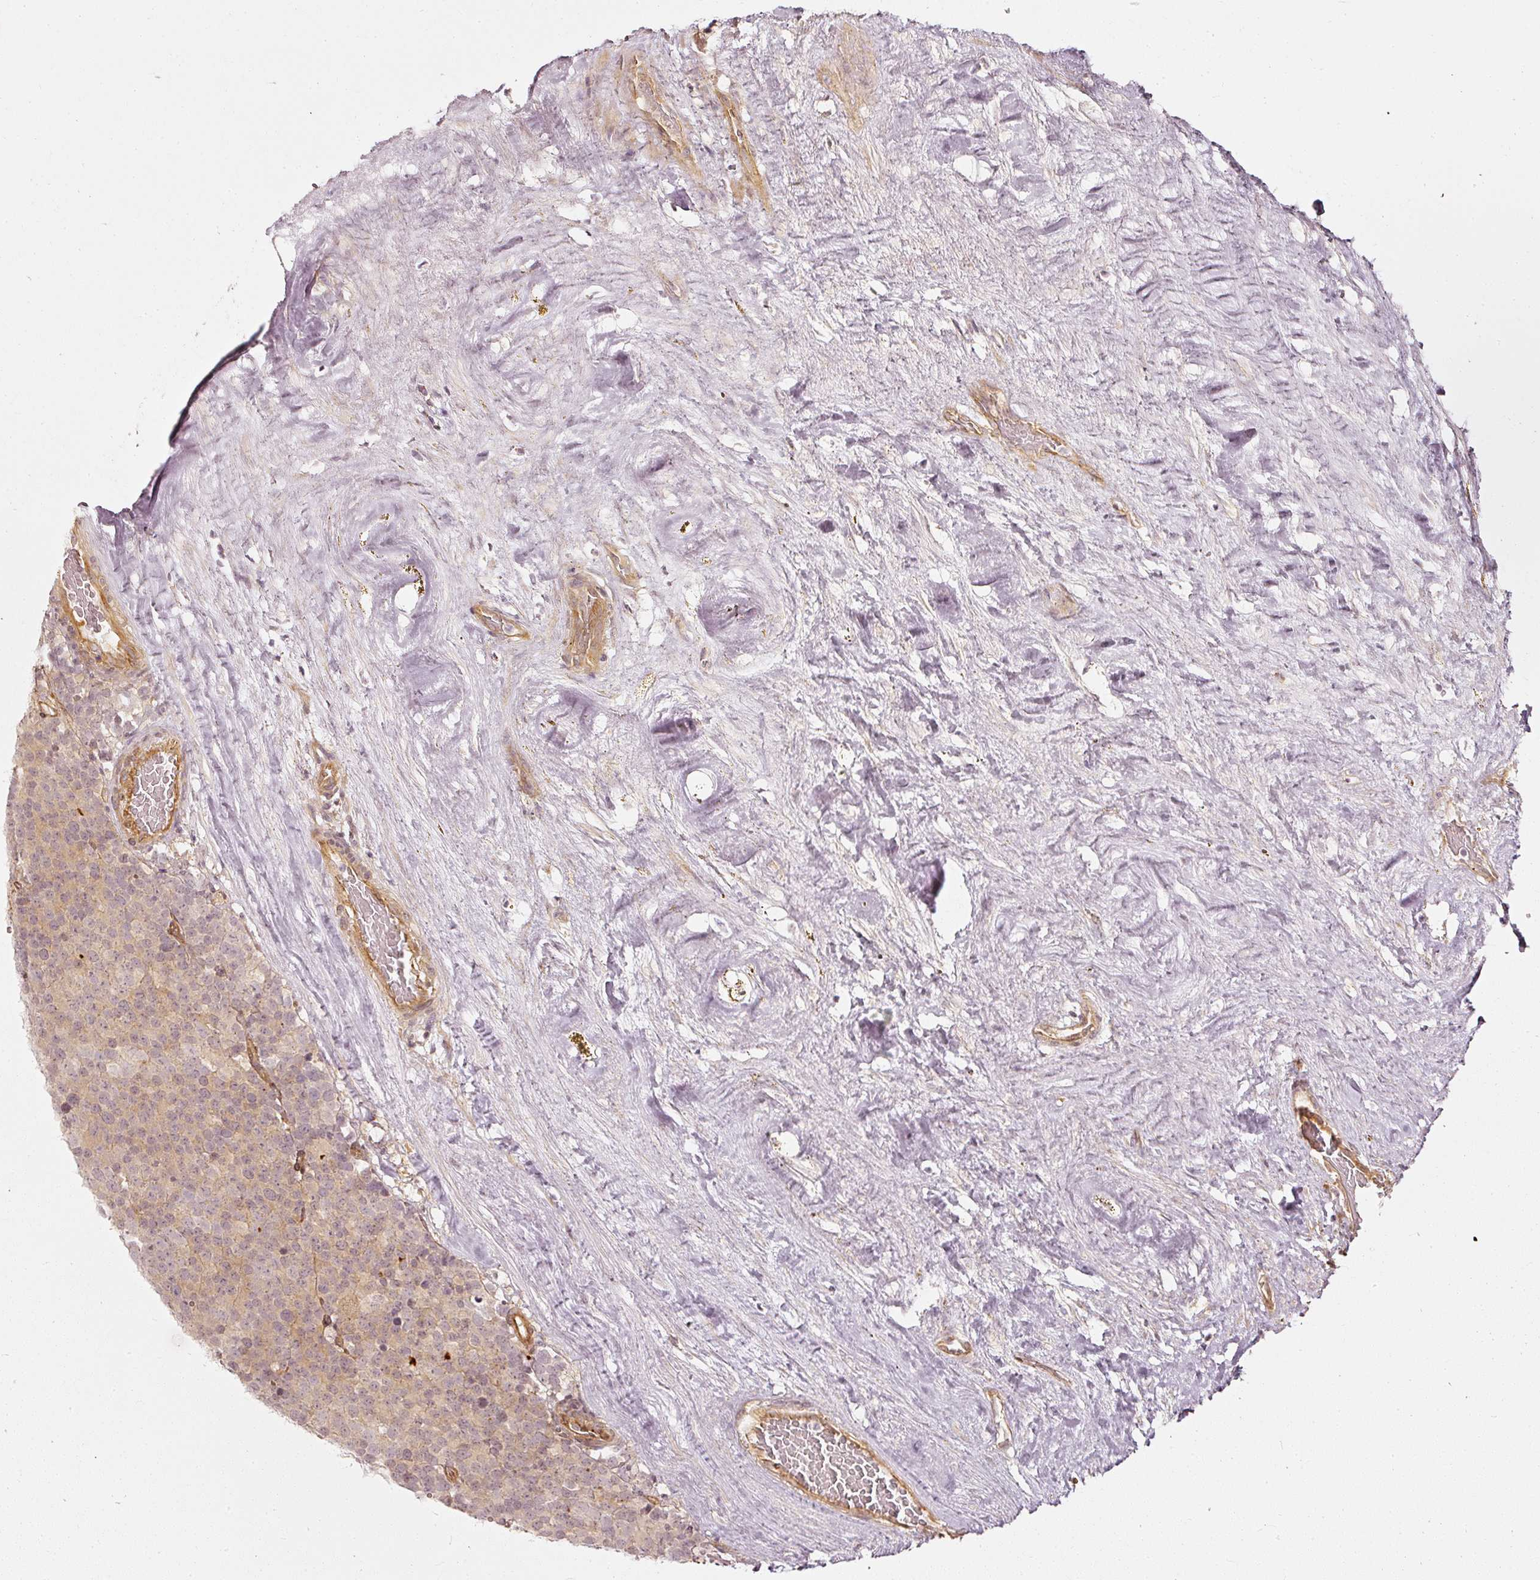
{"staining": {"intensity": "weak", "quantity": "25%-75%", "location": "cytoplasmic/membranous"}, "tissue": "testis cancer", "cell_type": "Tumor cells", "image_type": "cancer", "snomed": [{"axis": "morphology", "description": "Seminoma, NOS"}, {"axis": "topography", "description": "Testis"}], "caption": "This is an image of IHC staining of testis cancer (seminoma), which shows weak staining in the cytoplasmic/membranous of tumor cells.", "gene": "DRD2", "patient": {"sex": "male", "age": 71}}